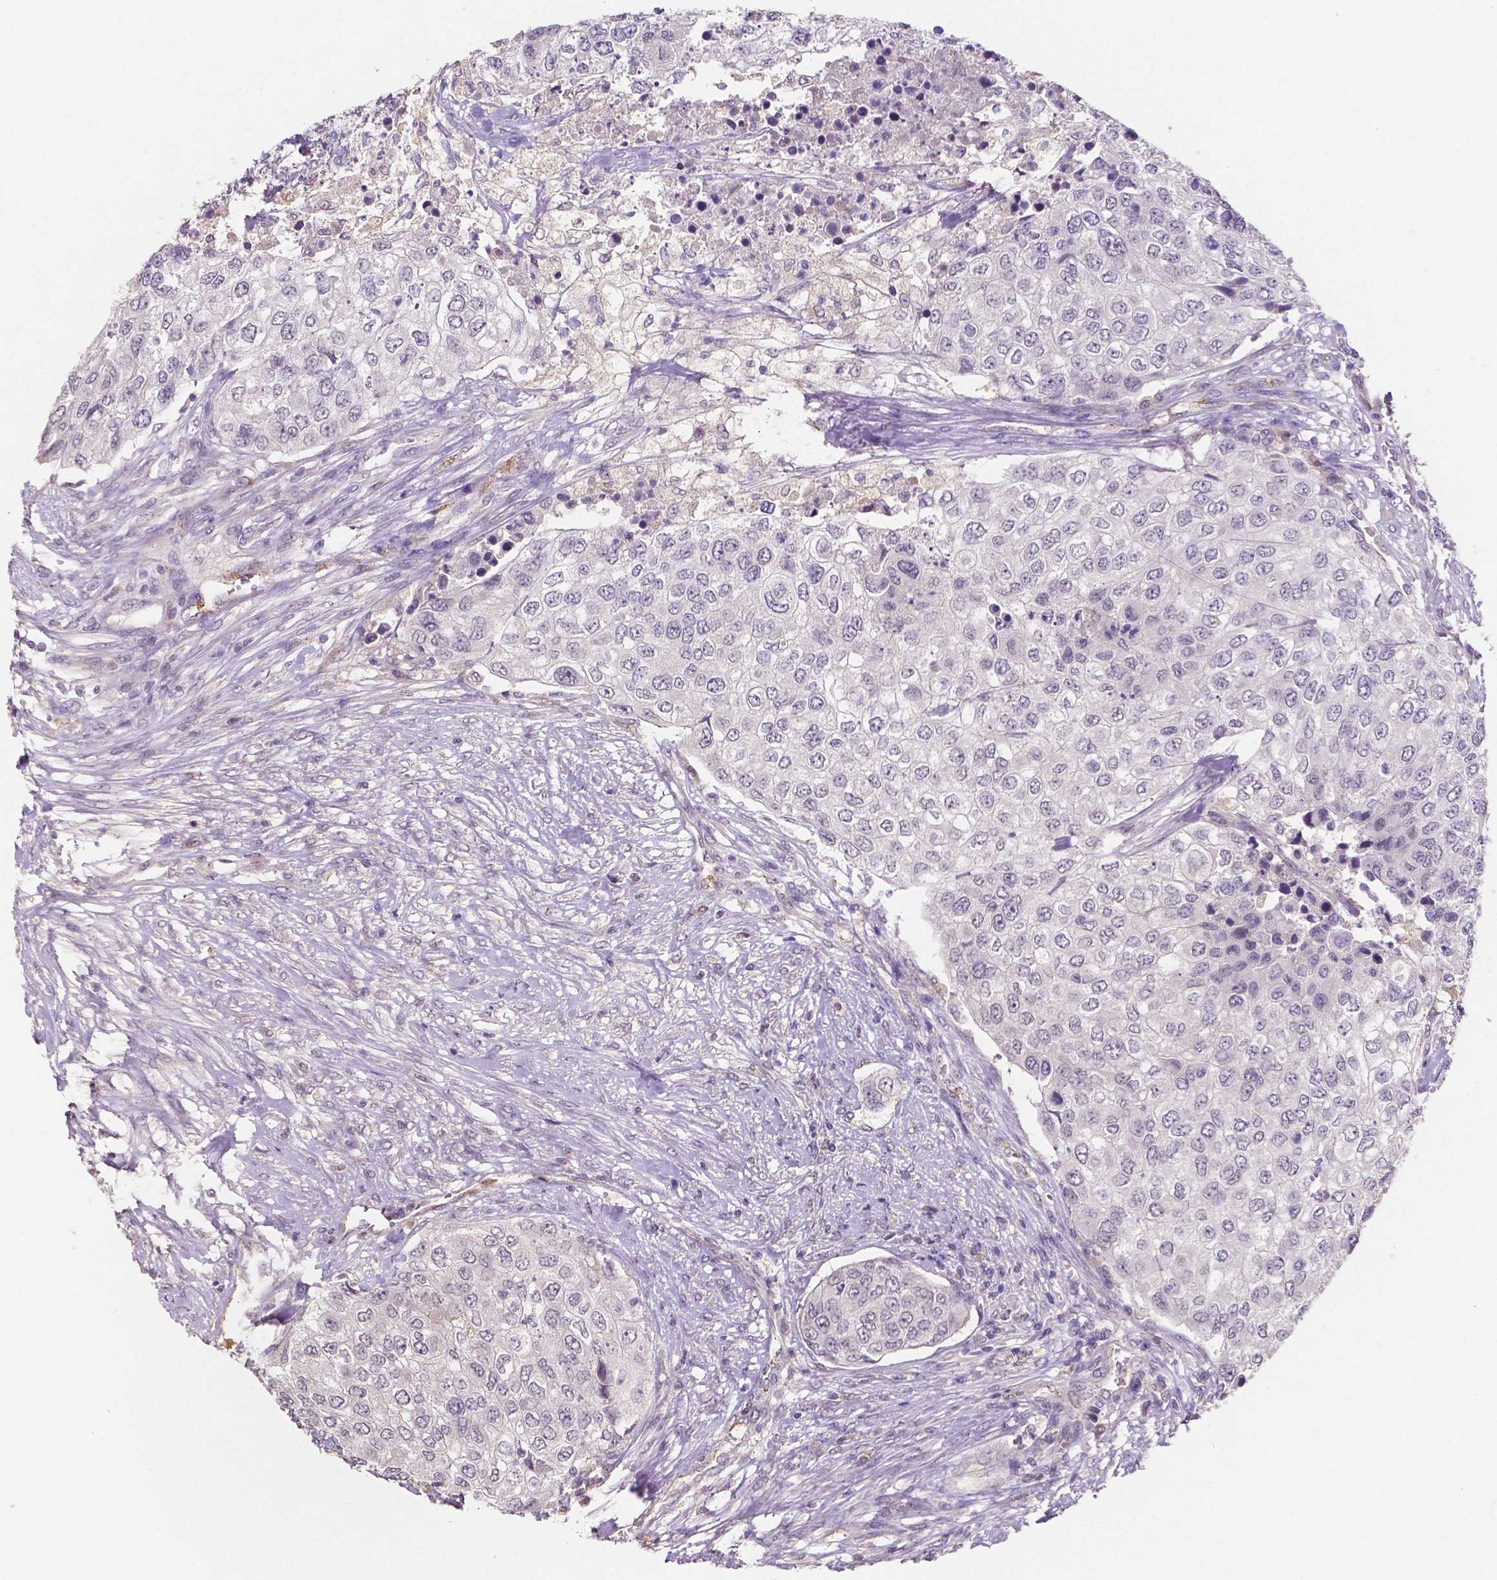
{"staining": {"intensity": "negative", "quantity": "none", "location": "none"}, "tissue": "urothelial cancer", "cell_type": "Tumor cells", "image_type": "cancer", "snomed": [{"axis": "morphology", "description": "Urothelial carcinoma, High grade"}, {"axis": "topography", "description": "Urinary bladder"}], "caption": "Urothelial cancer stained for a protein using immunohistochemistry (IHC) displays no positivity tumor cells.", "gene": "ELAVL2", "patient": {"sex": "female", "age": 78}}